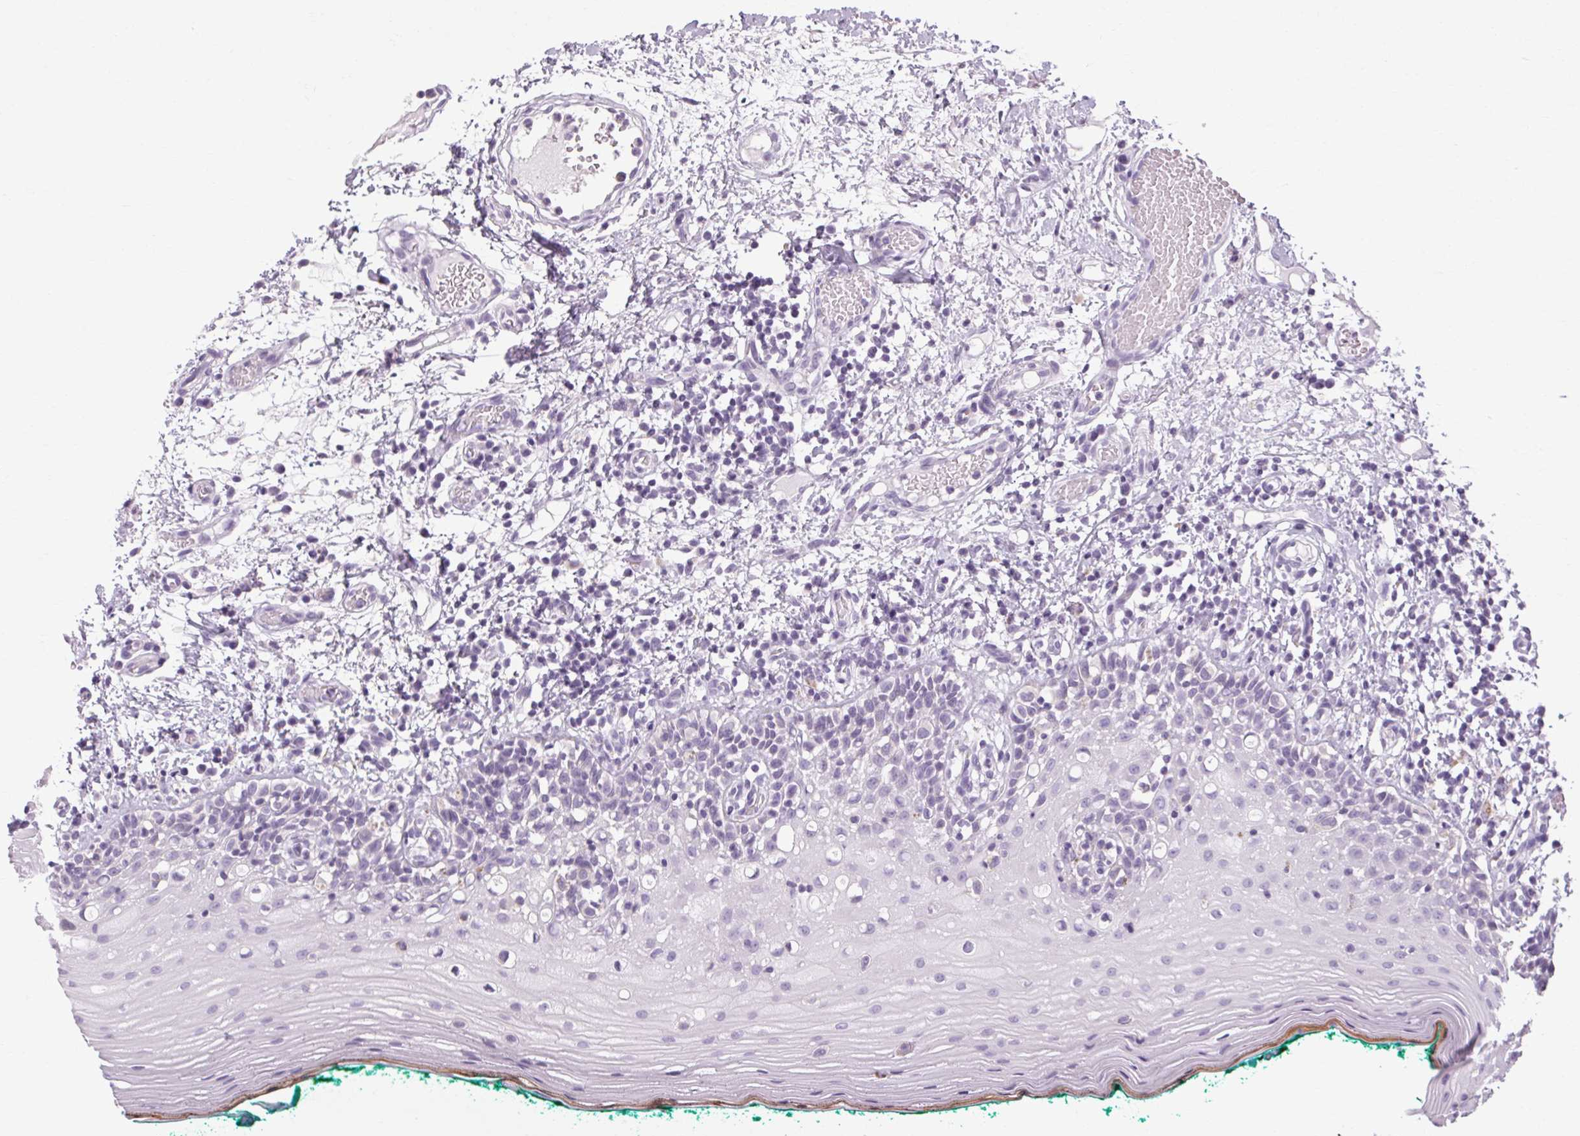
{"staining": {"intensity": "negative", "quantity": "none", "location": "none"}, "tissue": "oral mucosa", "cell_type": "Squamous epithelial cells", "image_type": "normal", "snomed": [{"axis": "morphology", "description": "Normal tissue, NOS"}, {"axis": "topography", "description": "Oral tissue"}], "caption": "This is an IHC histopathology image of normal human oral mucosa. There is no staining in squamous epithelial cells.", "gene": "POMC", "patient": {"sex": "female", "age": 83}}